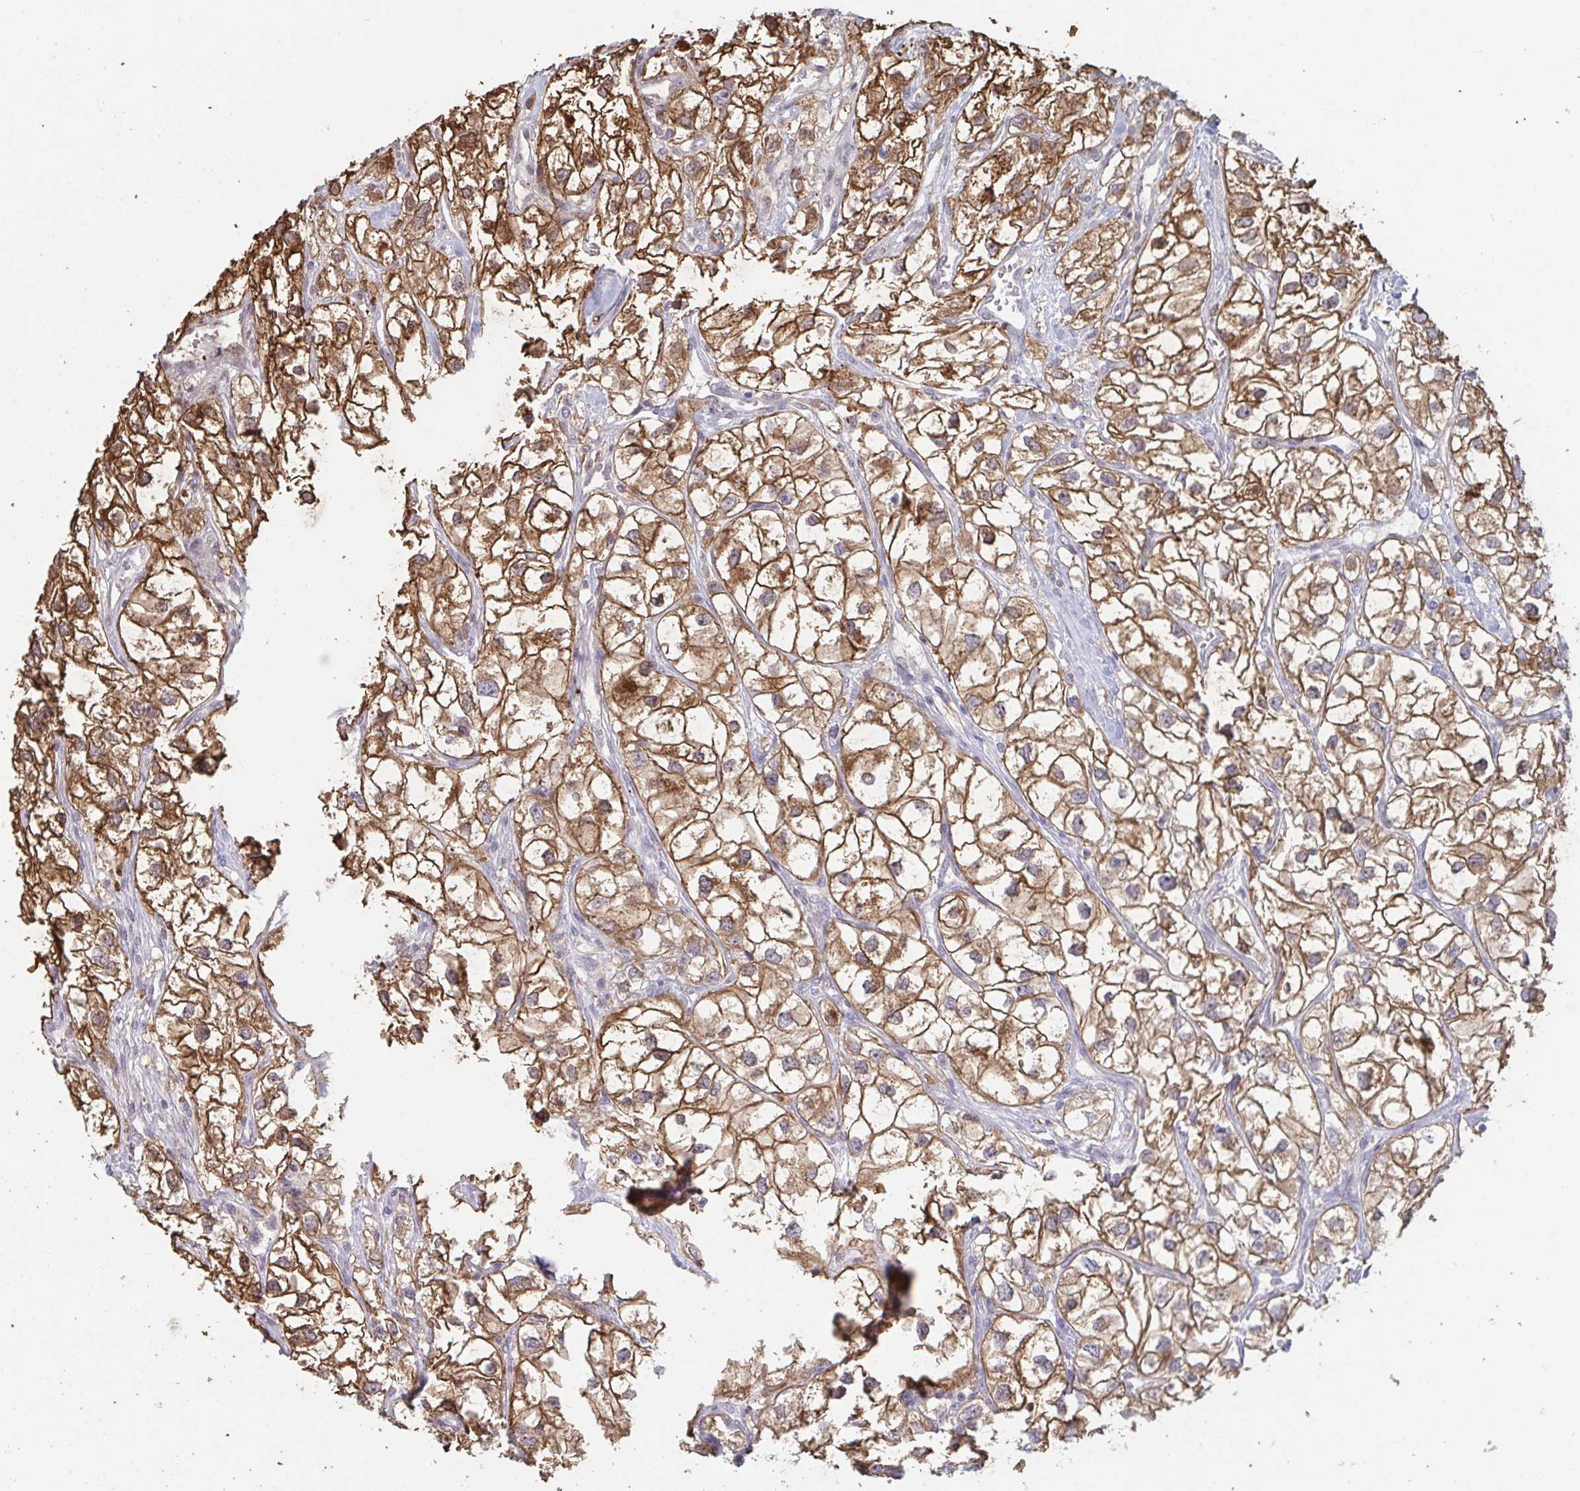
{"staining": {"intensity": "strong", "quantity": ">75%", "location": "cytoplasmic/membranous"}, "tissue": "renal cancer", "cell_type": "Tumor cells", "image_type": "cancer", "snomed": [{"axis": "morphology", "description": "Adenocarcinoma, NOS"}, {"axis": "topography", "description": "Kidney"}], "caption": "The micrograph shows a brown stain indicating the presence of a protein in the cytoplasmic/membranous of tumor cells in renal cancer. (DAB (3,3'-diaminobenzidine) IHC with brightfield microscopy, high magnification).", "gene": "ACD", "patient": {"sex": "male", "age": 59}}